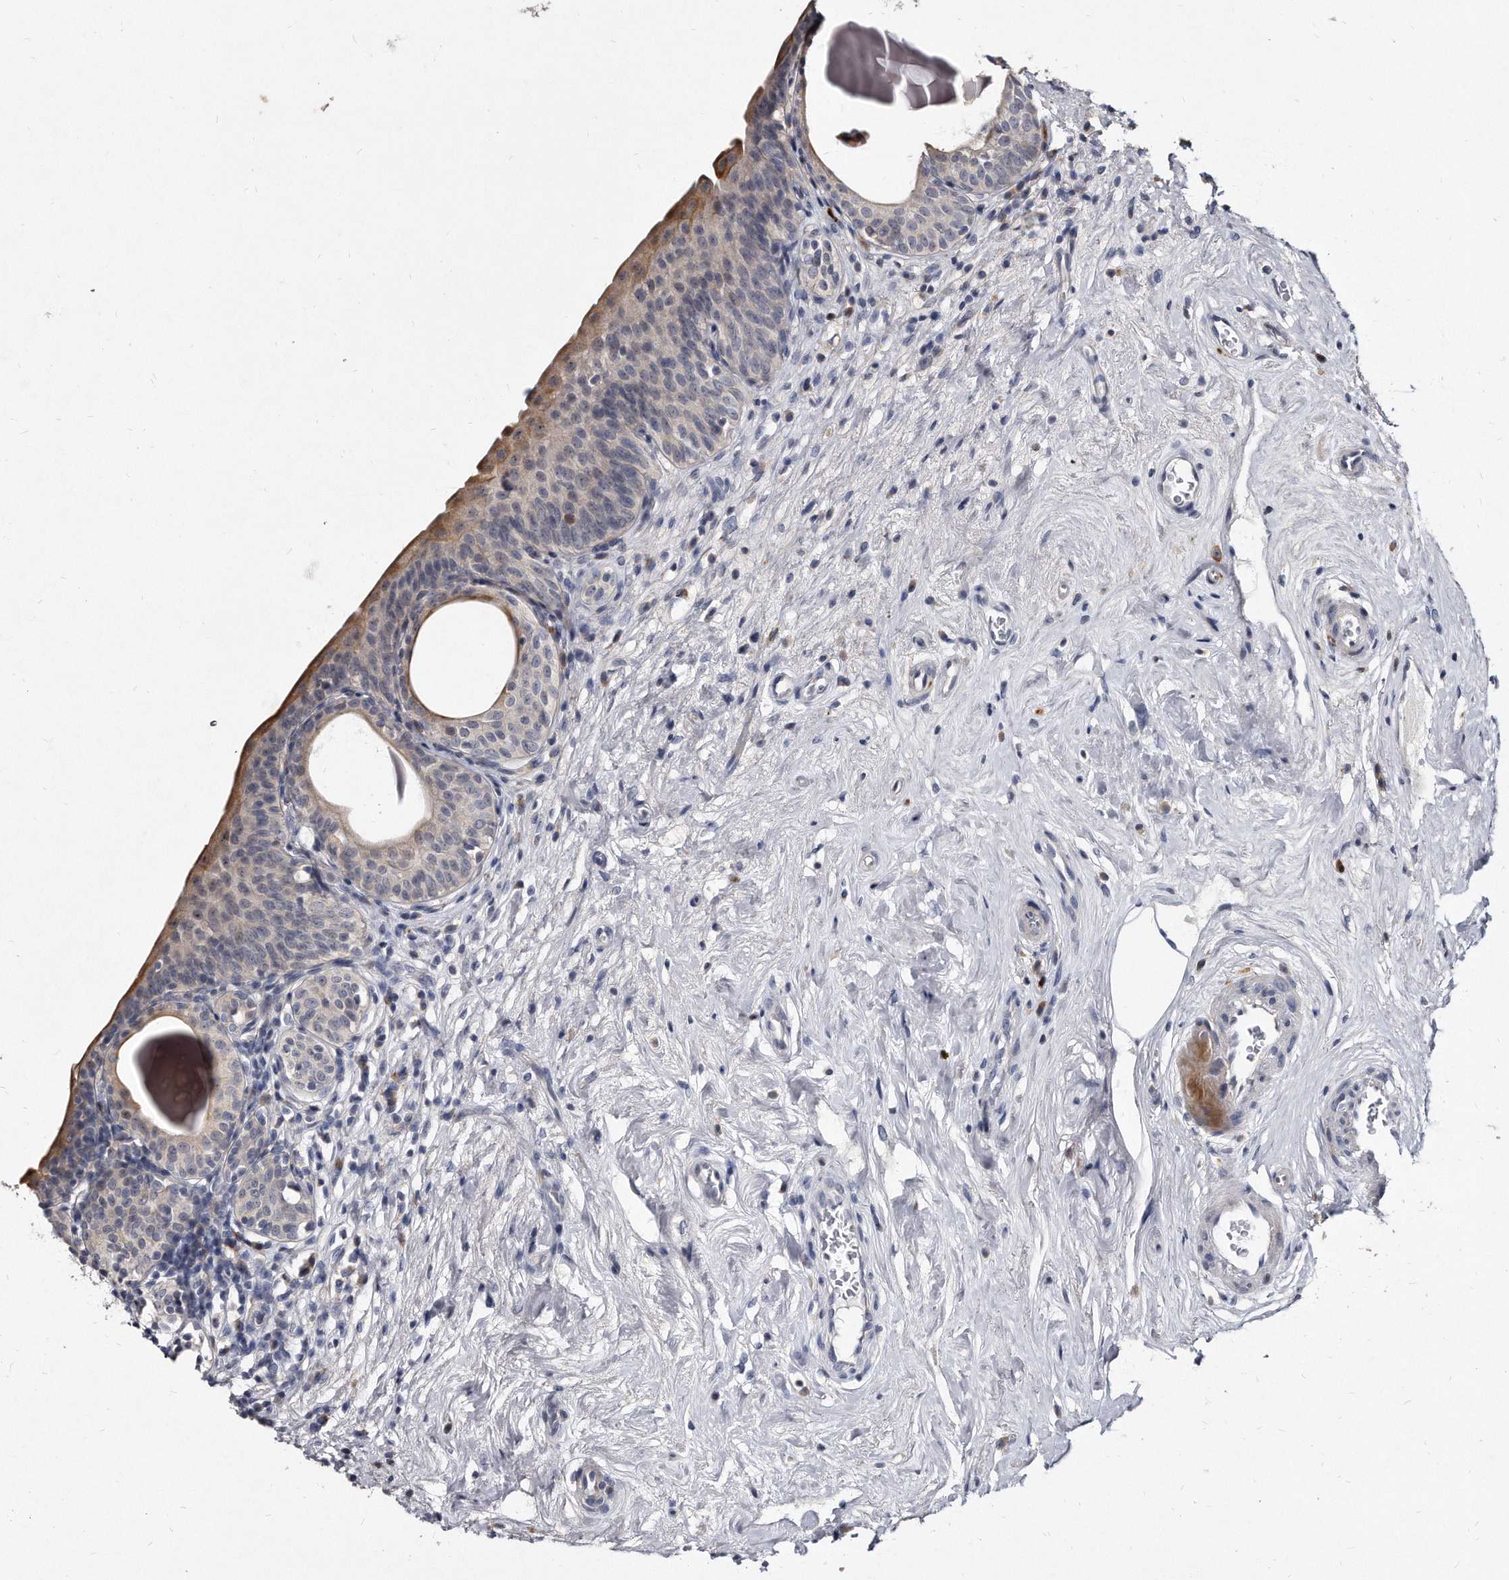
{"staining": {"intensity": "moderate", "quantity": "<25%", "location": "cytoplasmic/membranous"}, "tissue": "urinary bladder", "cell_type": "Urothelial cells", "image_type": "normal", "snomed": [{"axis": "morphology", "description": "Normal tissue, NOS"}, {"axis": "topography", "description": "Urinary bladder"}], "caption": "Protein analysis of benign urinary bladder demonstrates moderate cytoplasmic/membranous positivity in approximately <25% of urothelial cells.", "gene": "KLHDC3", "patient": {"sex": "male", "age": 83}}